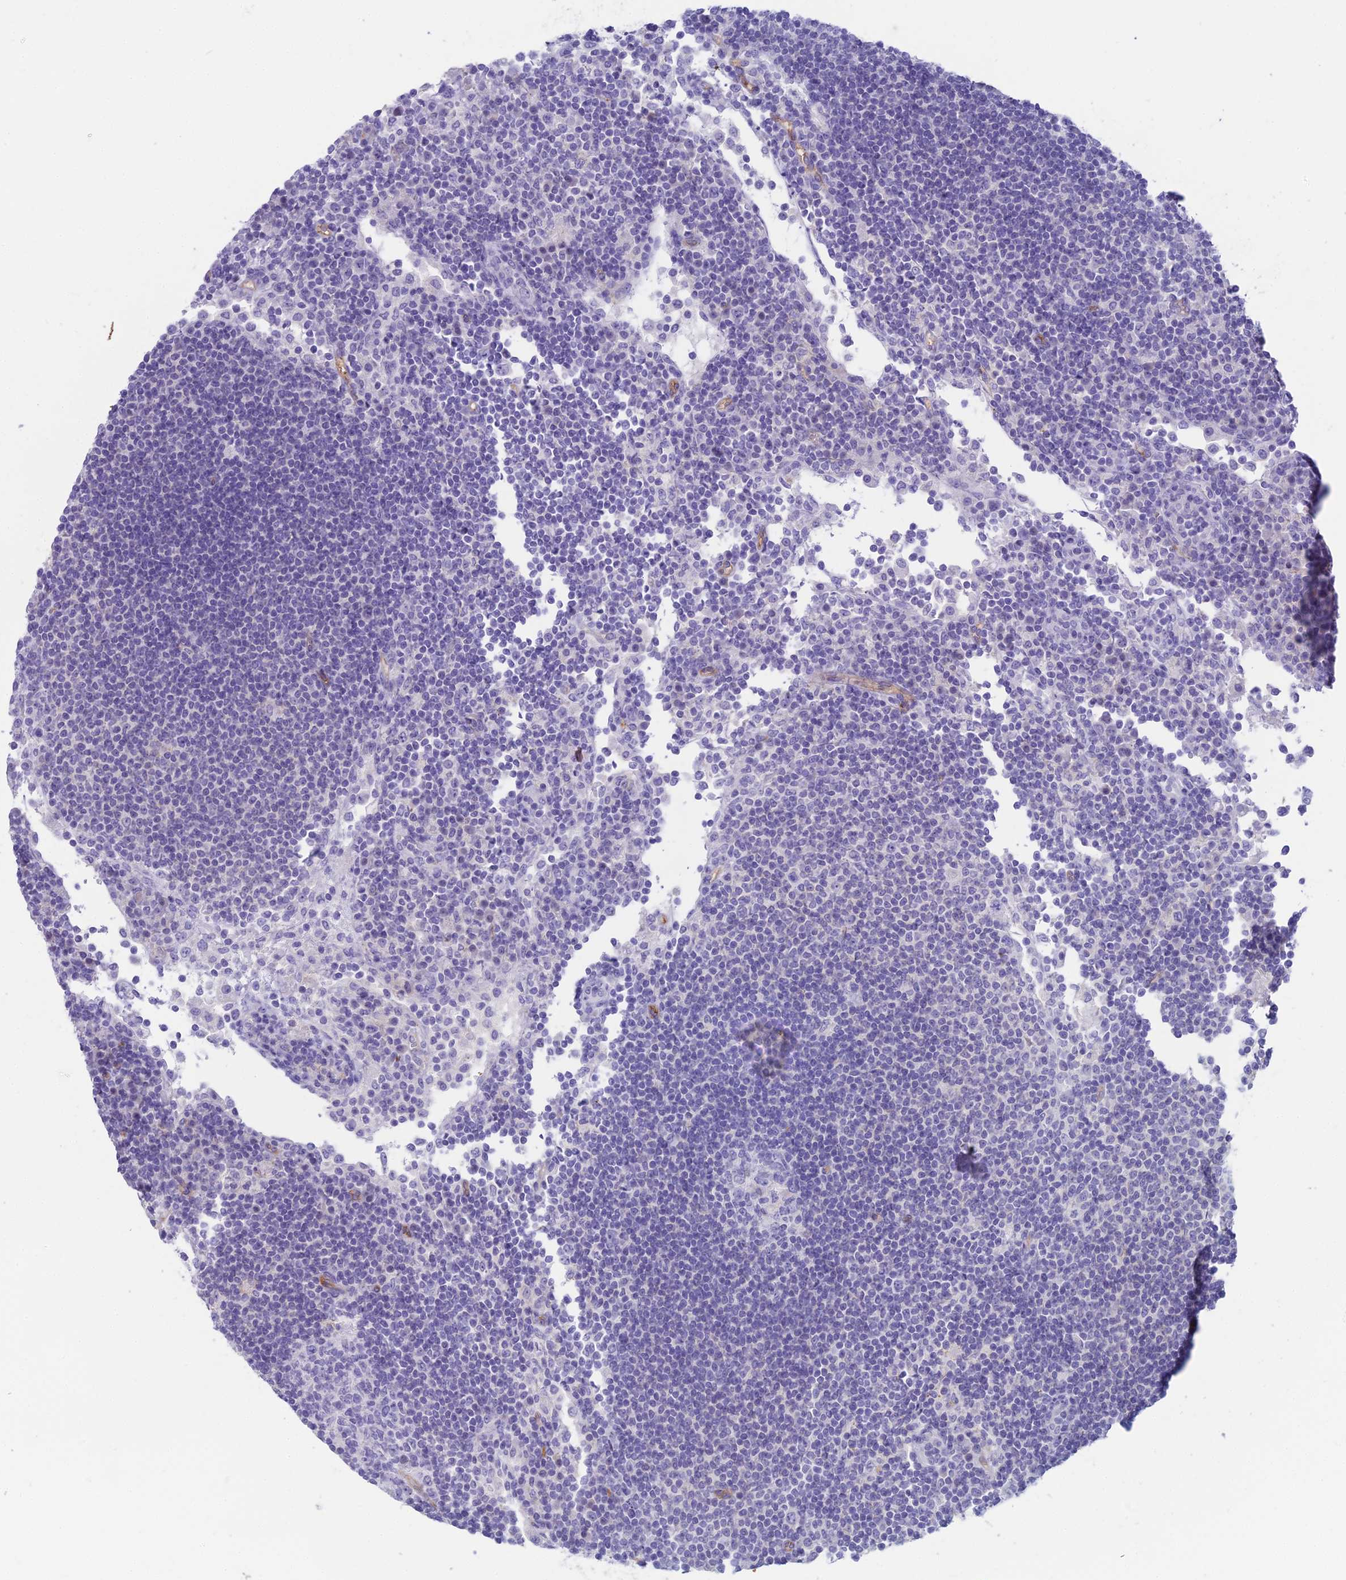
{"staining": {"intensity": "negative", "quantity": "none", "location": "none"}, "tissue": "lymph node", "cell_type": "Germinal center cells", "image_type": "normal", "snomed": [{"axis": "morphology", "description": "Normal tissue, NOS"}, {"axis": "topography", "description": "Lymph node"}], "caption": "Benign lymph node was stained to show a protein in brown. There is no significant expression in germinal center cells. Brightfield microscopy of IHC stained with DAB (brown) and hematoxylin (blue), captured at high magnification.", "gene": "ACE", "patient": {"sex": "female", "age": 53}}